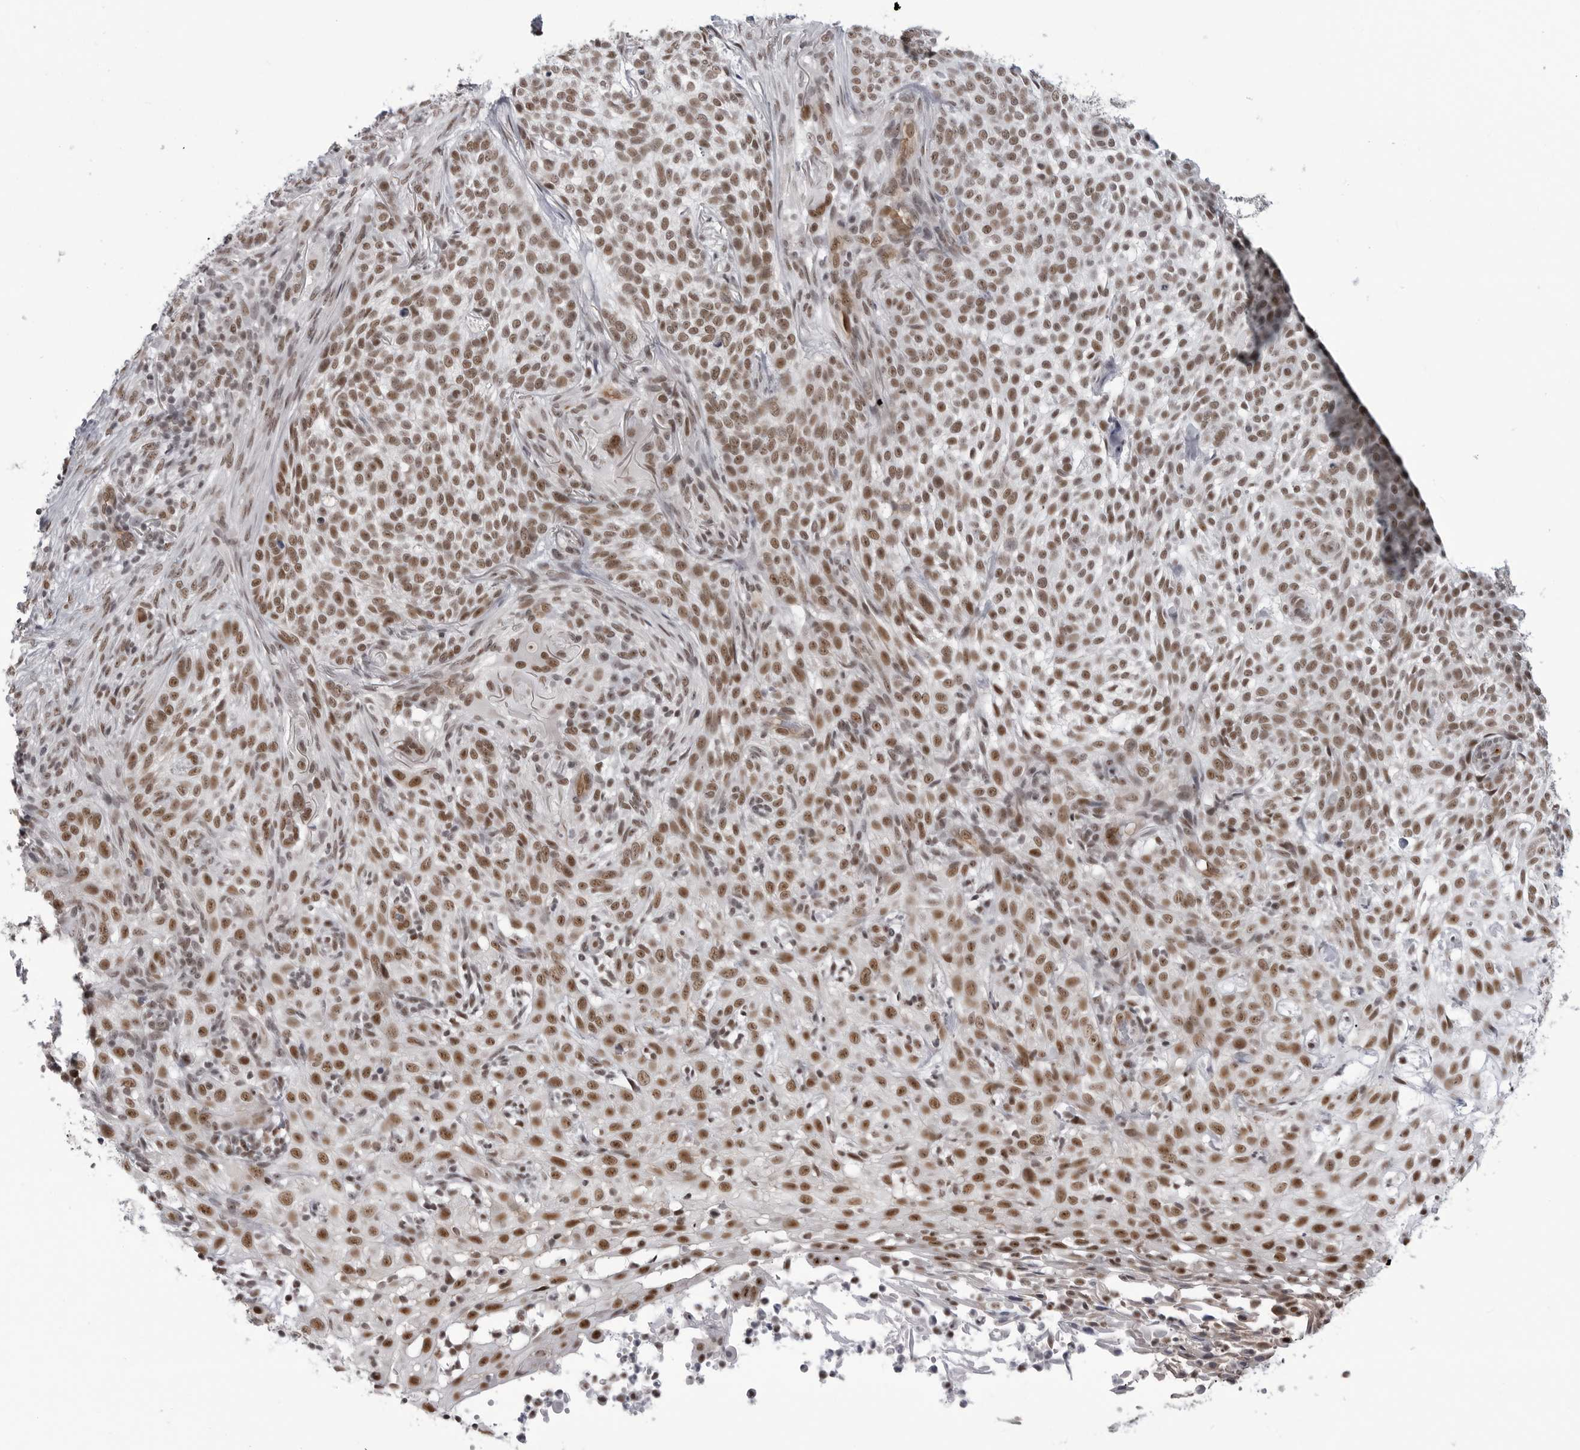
{"staining": {"intensity": "moderate", "quantity": ">75%", "location": "nuclear"}, "tissue": "skin cancer", "cell_type": "Tumor cells", "image_type": "cancer", "snomed": [{"axis": "morphology", "description": "Basal cell carcinoma"}, {"axis": "topography", "description": "Skin"}], "caption": "Protein expression analysis of human skin basal cell carcinoma reveals moderate nuclear staining in about >75% of tumor cells. (IHC, brightfield microscopy, high magnification).", "gene": "RNF26", "patient": {"sex": "female", "age": 64}}